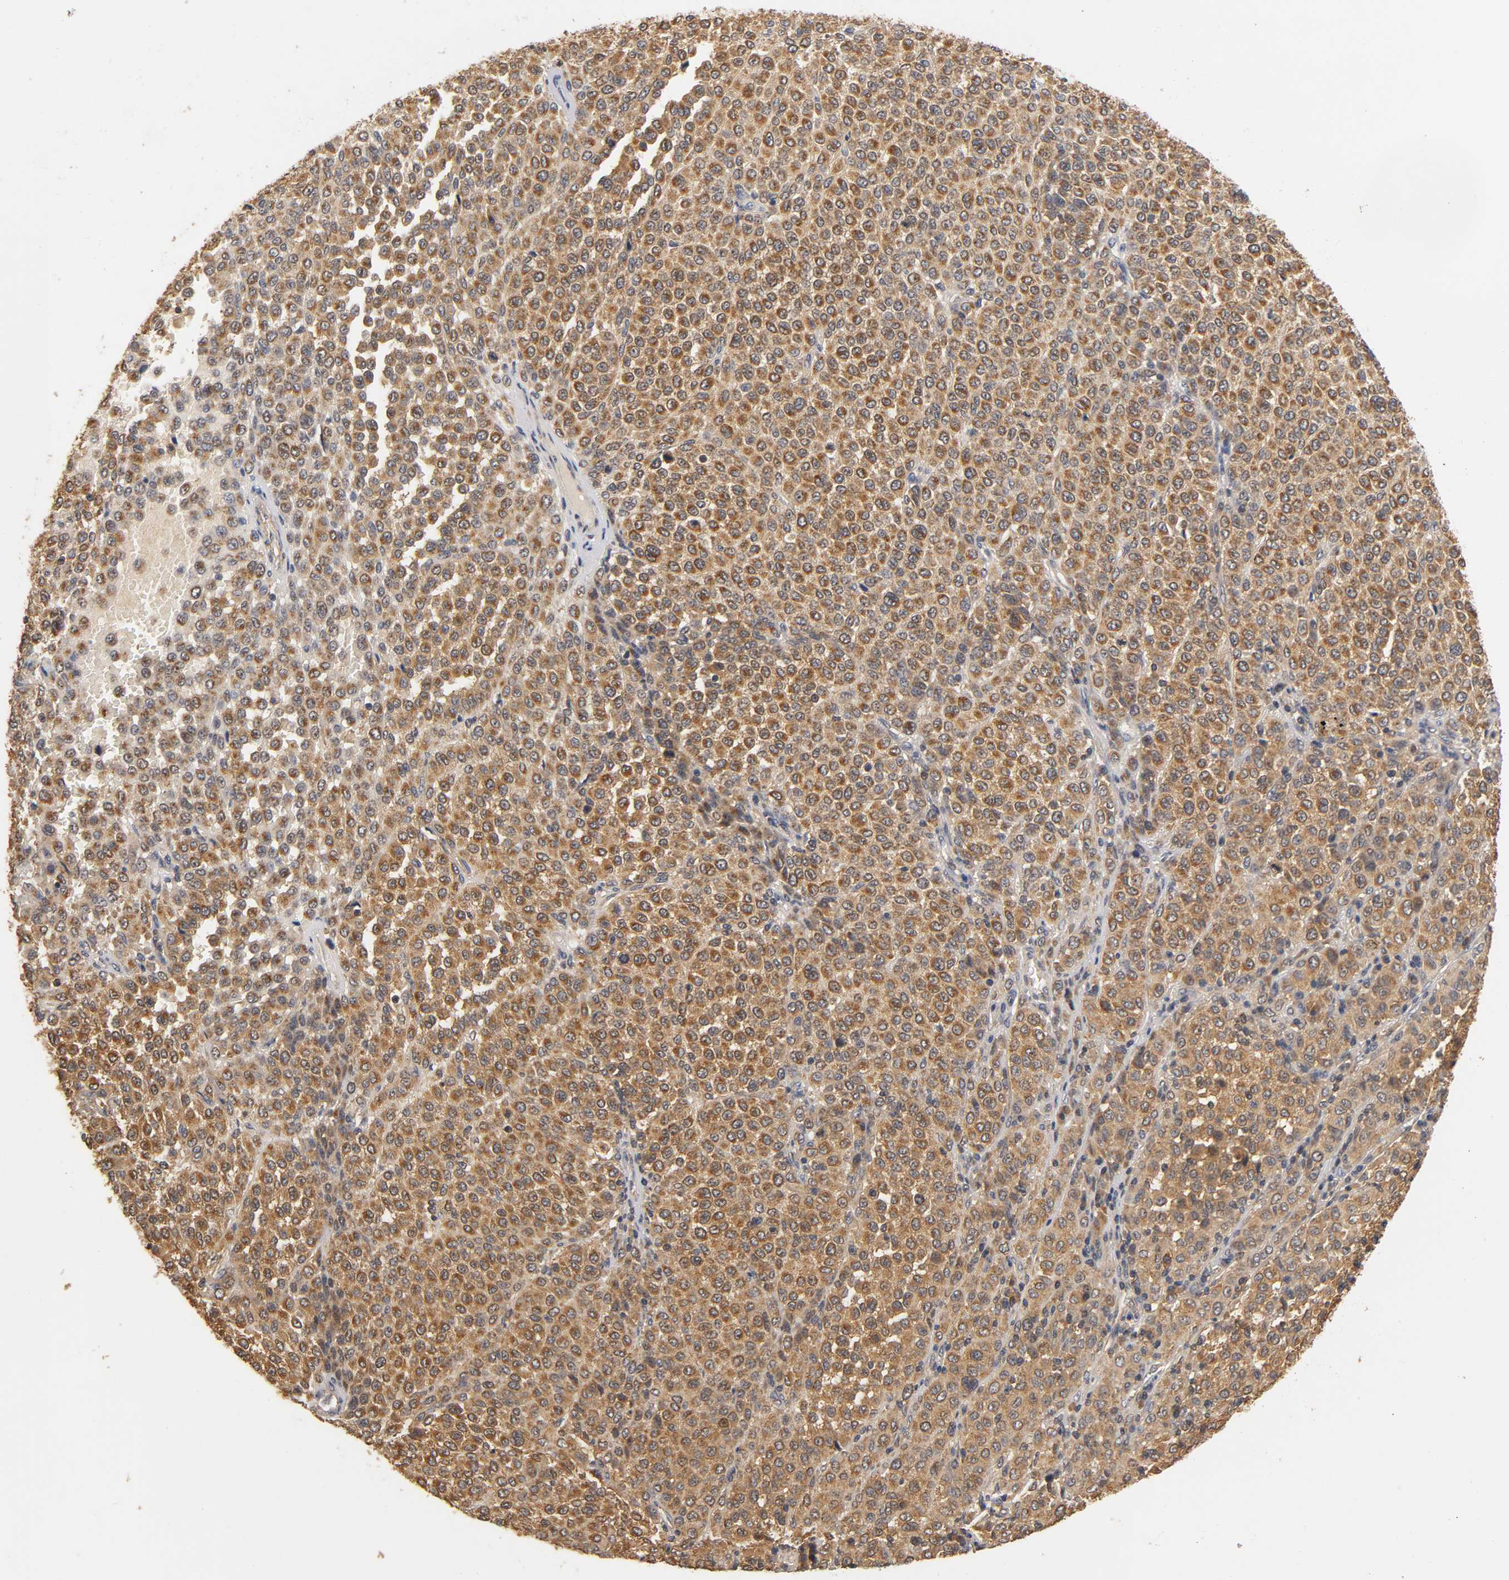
{"staining": {"intensity": "strong", "quantity": ">75%", "location": "cytoplasmic/membranous"}, "tissue": "melanoma", "cell_type": "Tumor cells", "image_type": "cancer", "snomed": [{"axis": "morphology", "description": "Malignant melanoma, Metastatic site"}, {"axis": "topography", "description": "Pancreas"}], "caption": "Protein analysis of malignant melanoma (metastatic site) tissue reveals strong cytoplasmic/membranous positivity in approximately >75% of tumor cells.", "gene": "SCAP", "patient": {"sex": "female", "age": 30}}